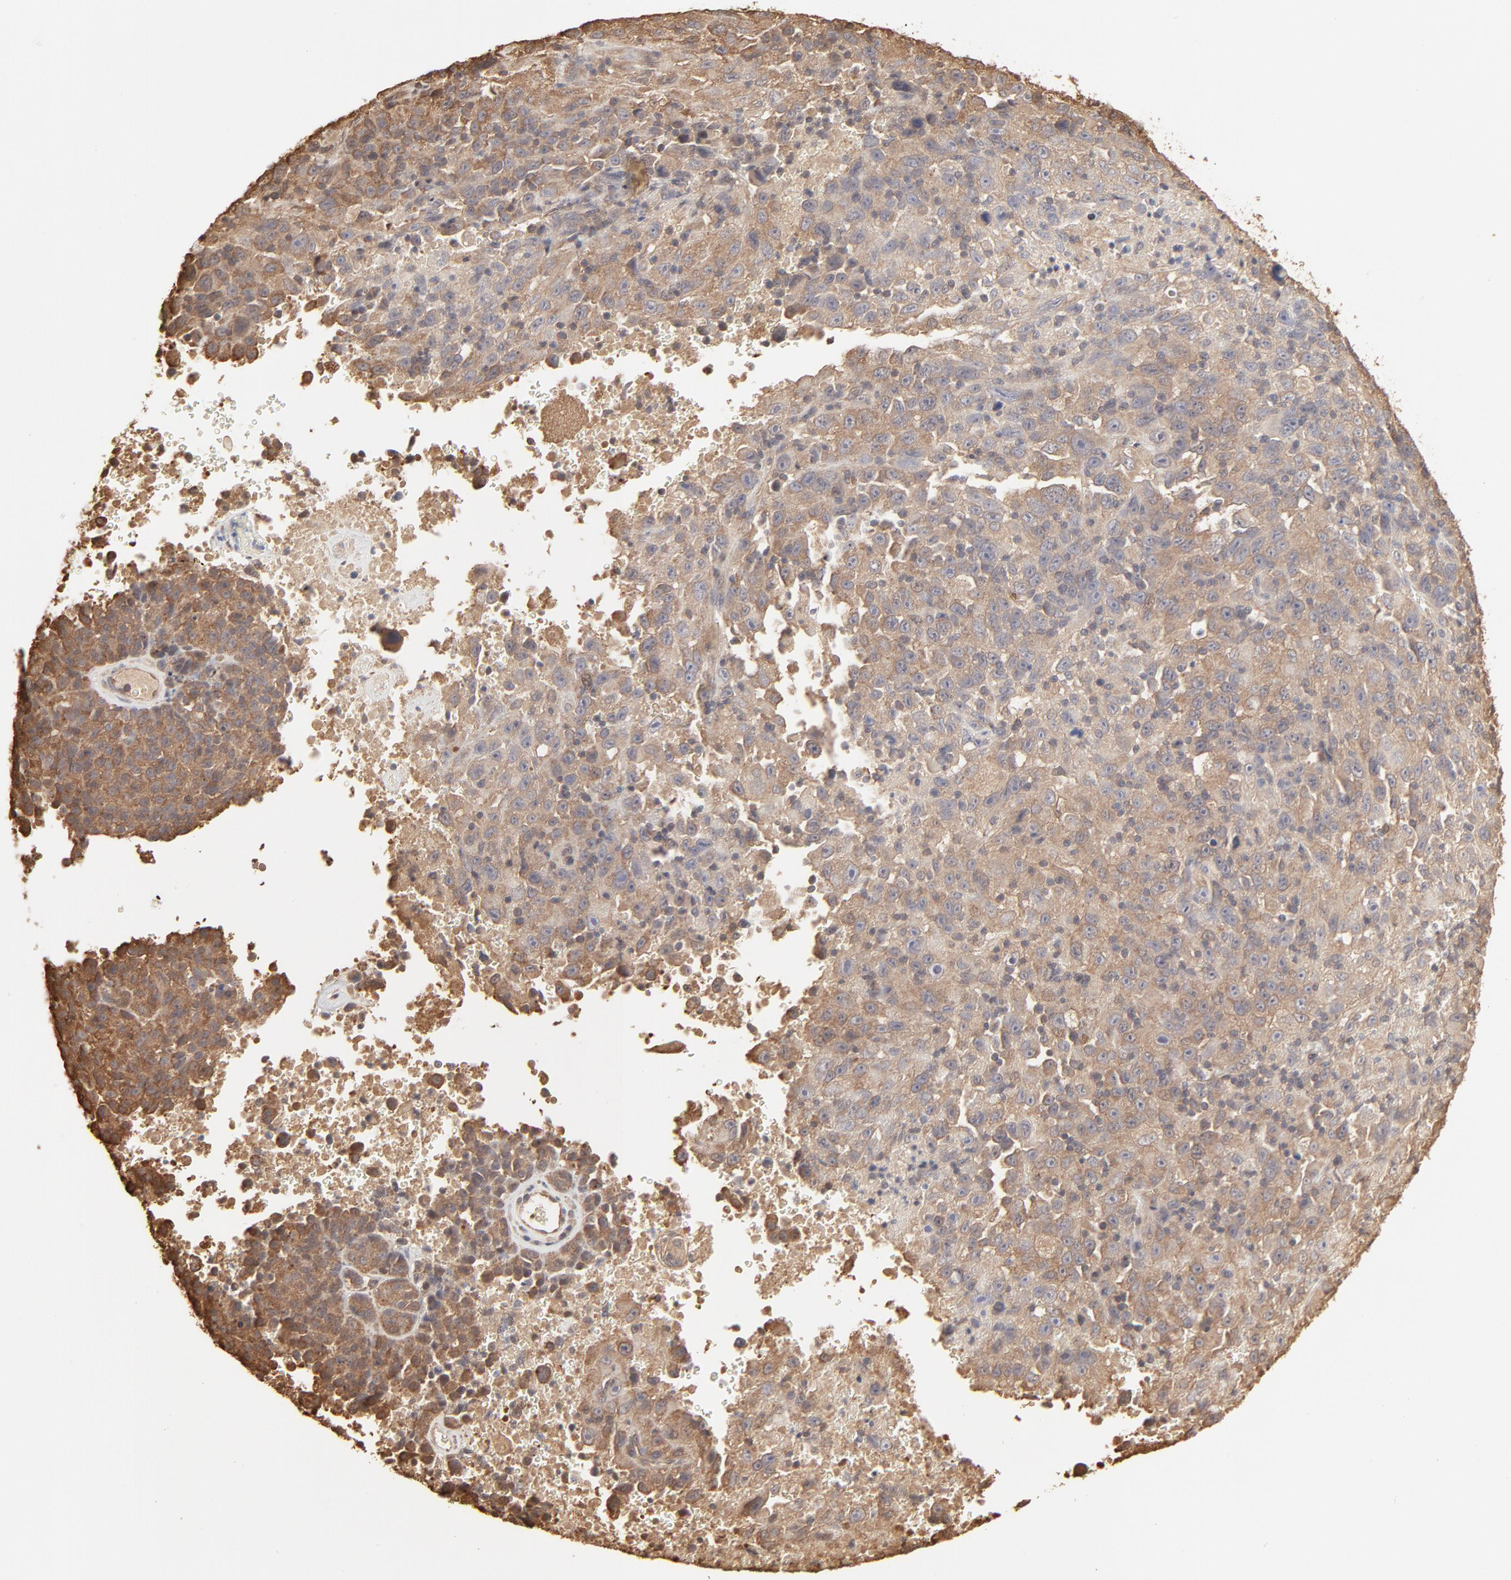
{"staining": {"intensity": "moderate", "quantity": ">75%", "location": "cytoplasmic/membranous"}, "tissue": "melanoma", "cell_type": "Tumor cells", "image_type": "cancer", "snomed": [{"axis": "morphology", "description": "Malignant melanoma, Metastatic site"}, {"axis": "topography", "description": "Cerebral cortex"}], "caption": "Immunohistochemistry histopathology image of human malignant melanoma (metastatic site) stained for a protein (brown), which displays medium levels of moderate cytoplasmic/membranous staining in approximately >75% of tumor cells.", "gene": "PPP2CA", "patient": {"sex": "female", "age": 52}}